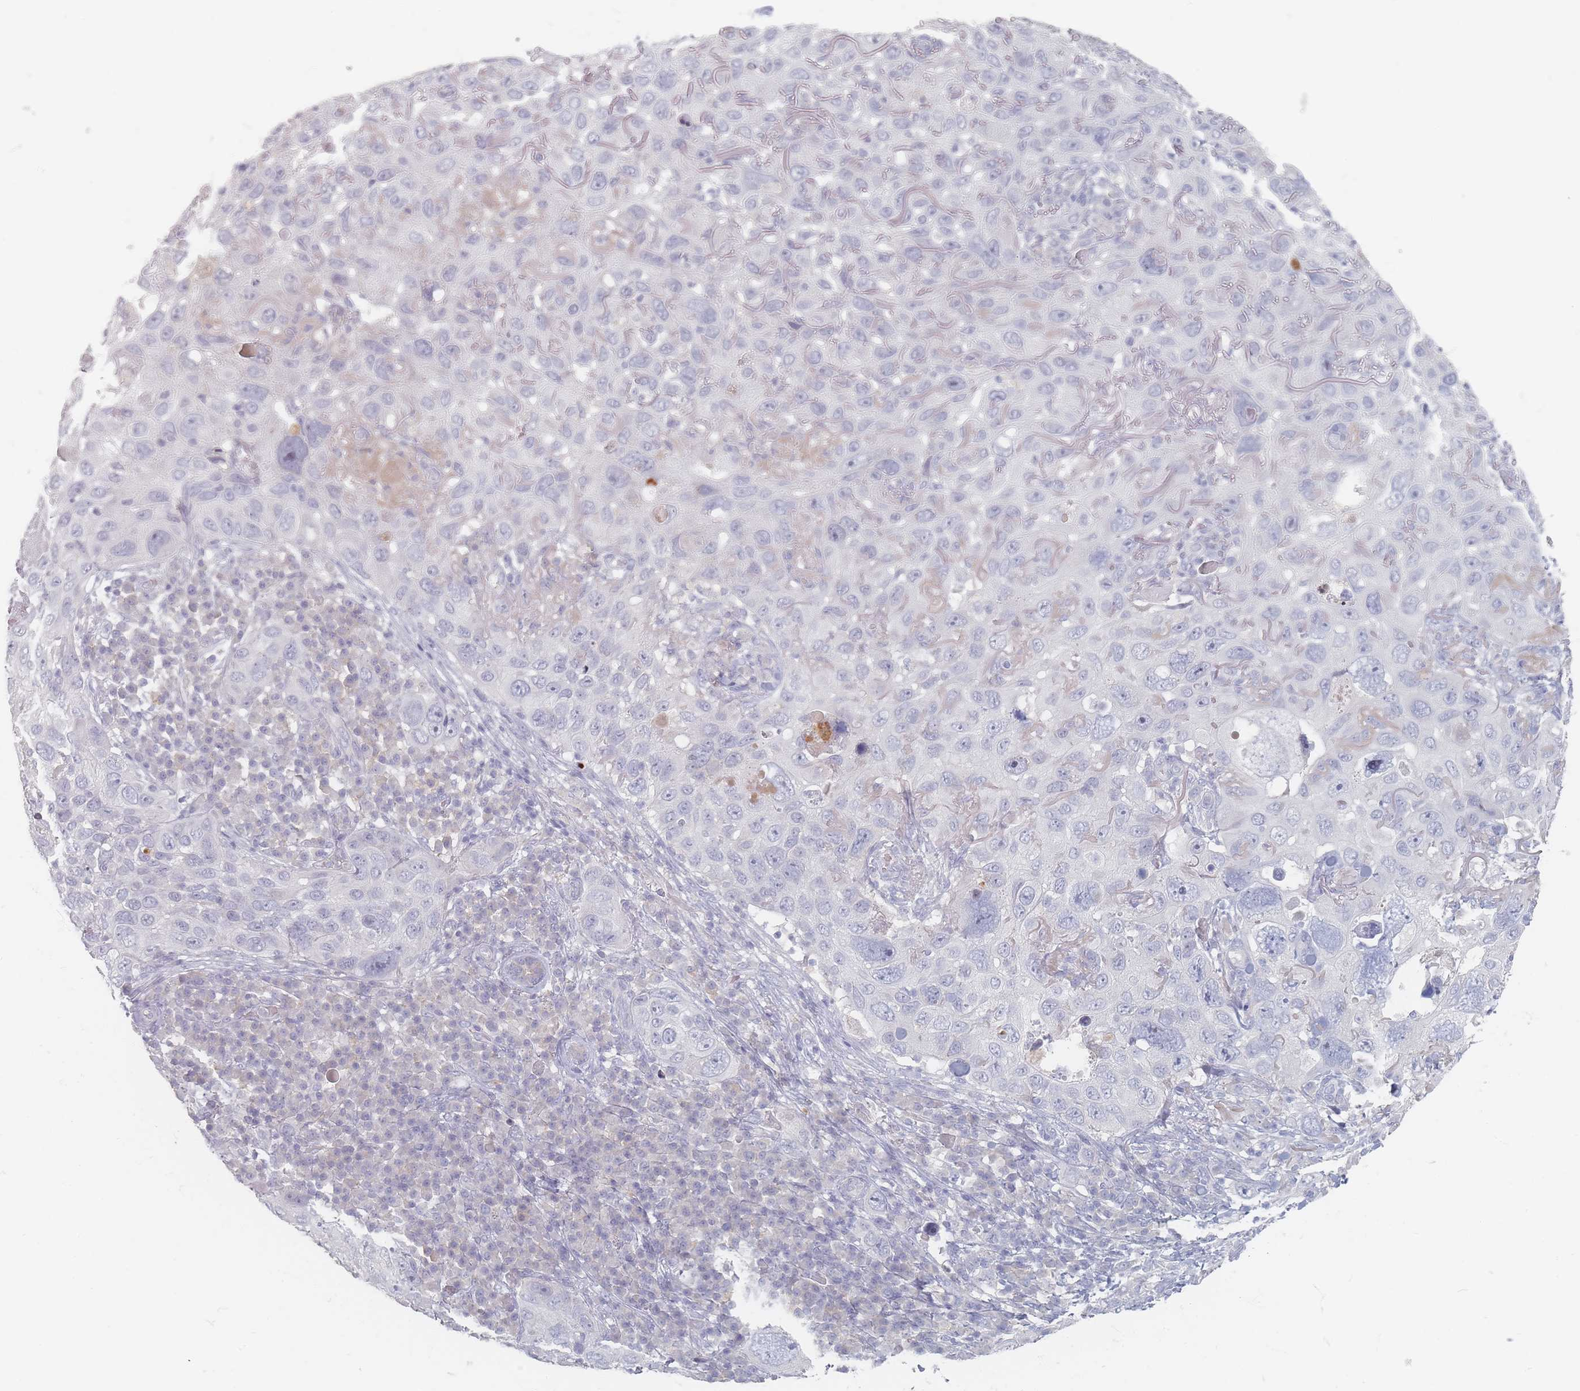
{"staining": {"intensity": "negative", "quantity": "none", "location": "none"}, "tissue": "skin cancer", "cell_type": "Tumor cells", "image_type": "cancer", "snomed": [{"axis": "morphology", "description": "Squamous cell carcinoma in situ, NOS"}, {"axis": "morphology", "description": "Squamous cell carcinoma, NOS"}, {"axis": "topography", "description": "Skin"}], "caption": "Squamous cell carcinoma in situ (skin) stained for a protein using IHC displays no positivity tumor cells.", "gene": "CD37", "patient": {"sex": "male", "age": 93}}